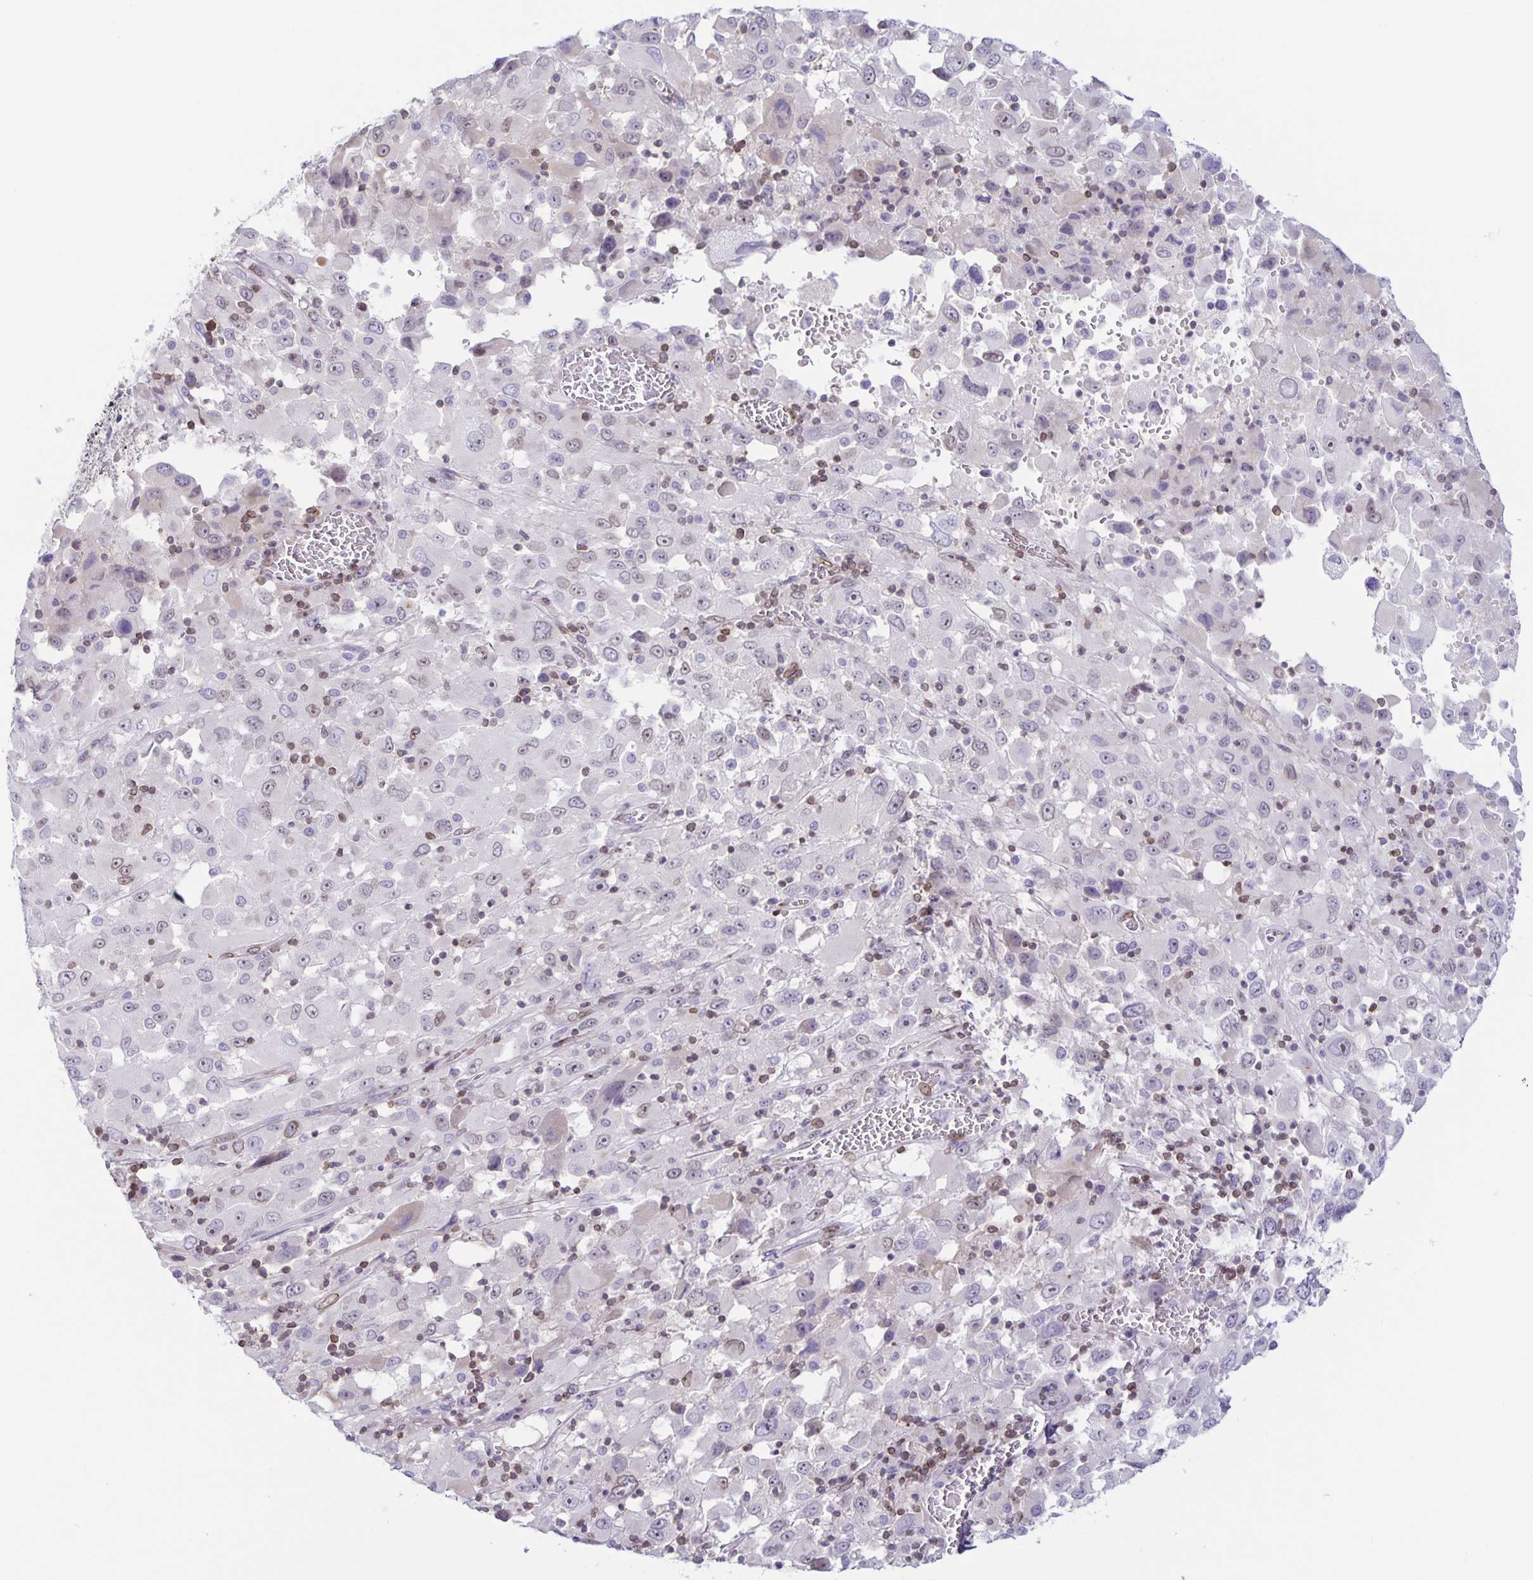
{"staining": {"intensity": "weak", "quantity": "<25%", "location": "cytoplasmic/membranous,nuclear"}, "tissue": "melanoma", "cell_type": "Tumor cells", "image_type": "cancer", "snomed": [{"axis": "morphology", "description": "Malignant melanoma, Metastatic site"}, {"axis": "topography", "description": "Soft tissue"}], "caption": "A high-resolution photomicrograph shows immunohistochemistry (IHC) staining of malignant melanoma (metastatic site), which demonstrates no significant expression in tumor cells. (DAB (3,3'-diaminobenzidine) immunohistochemistry (IHC) with hematoxylin counter stain).", "gene": "SYNE2", "patient": {"sex": "male", "age": 50}}